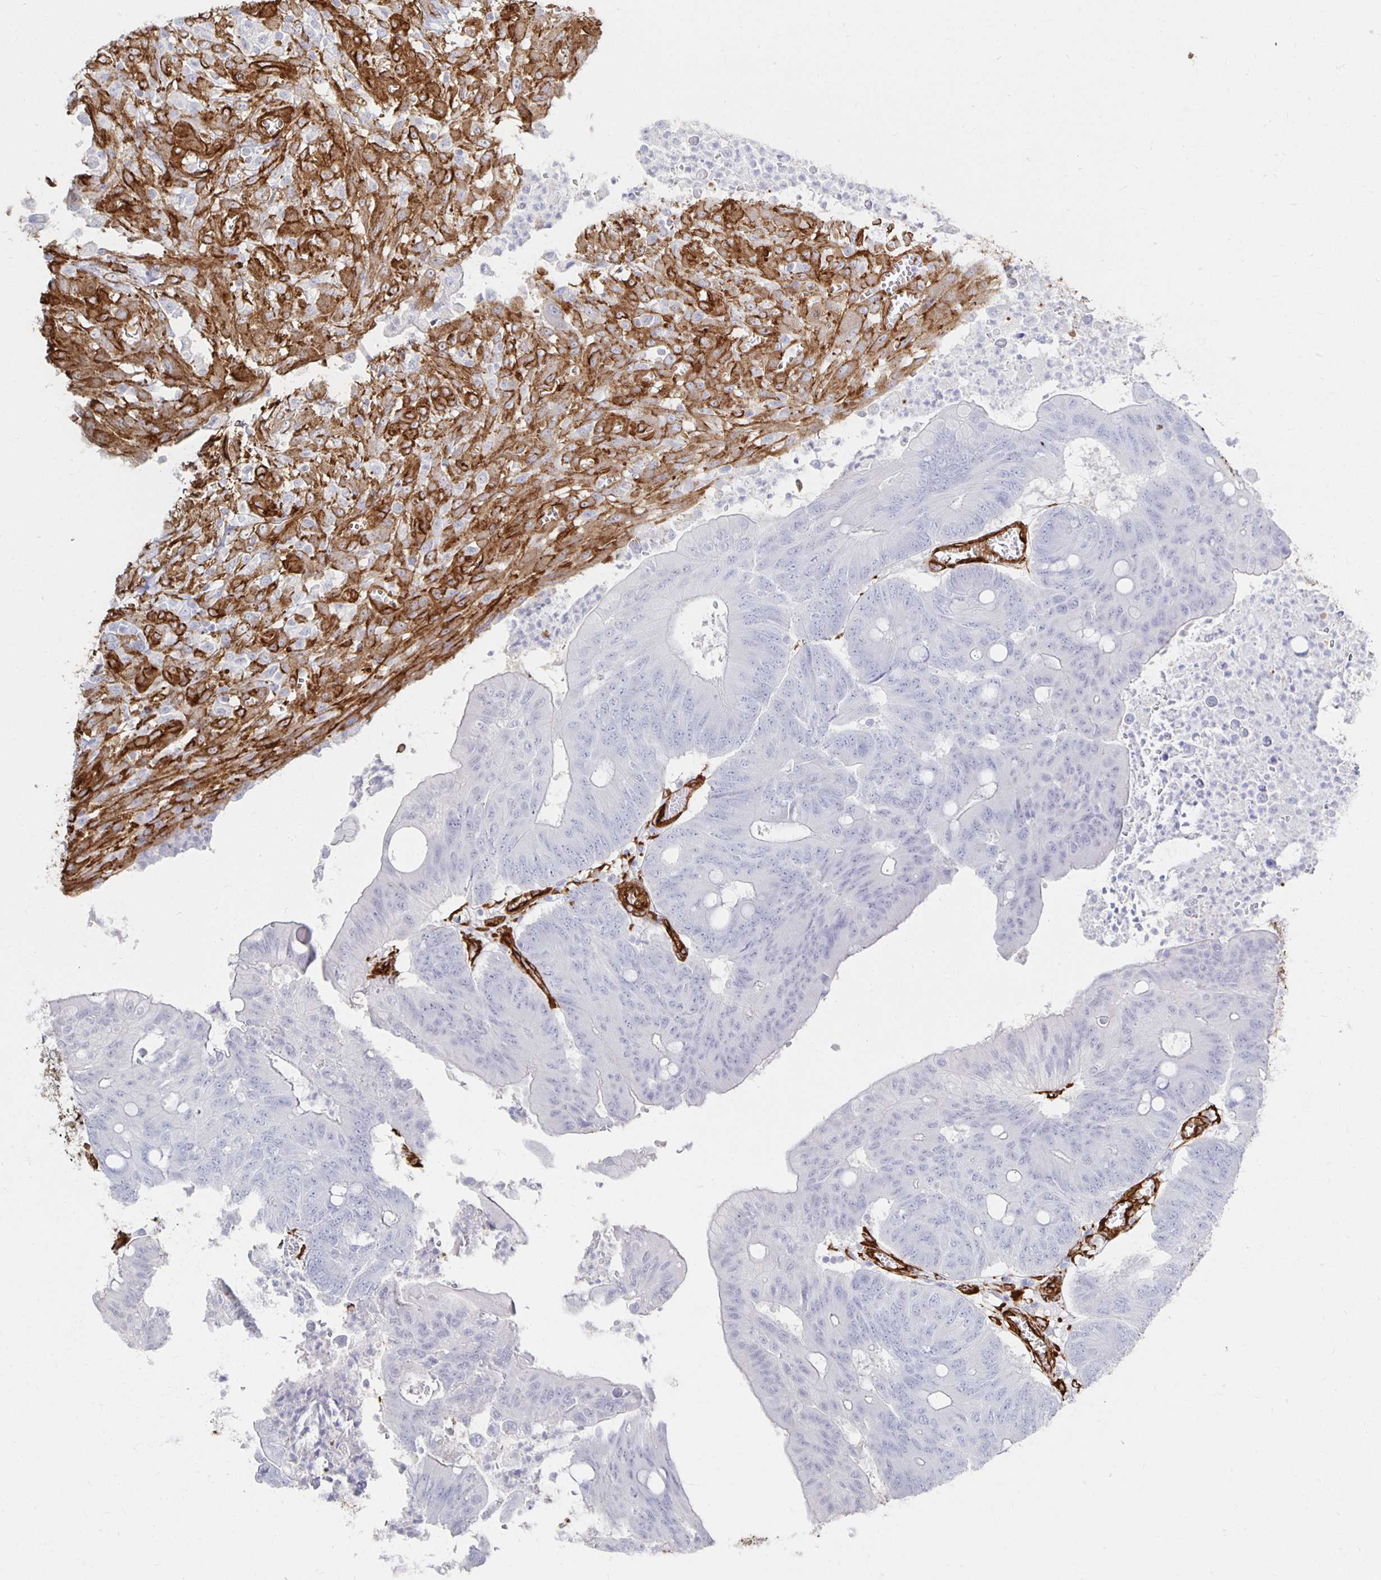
{"staining": {"intensity": "negative", "quantity": "none", "location": "none"}, "tissue": "colorectal cancer", "cell_type": "Tumor cells", "image_type": "cancer", "snomed": [{"axis": "morphology", "description": "Adenocarcinoma, NOS"}, {"axis": "topography", "description": "Colon"}], "caption": "Histopathology image shows no protein expression in tumor cells of colorectal cancer (adenocarcinoma) tissue.", "gene": "VIPR2", "patient": {"sex": "male", "age": 65}}